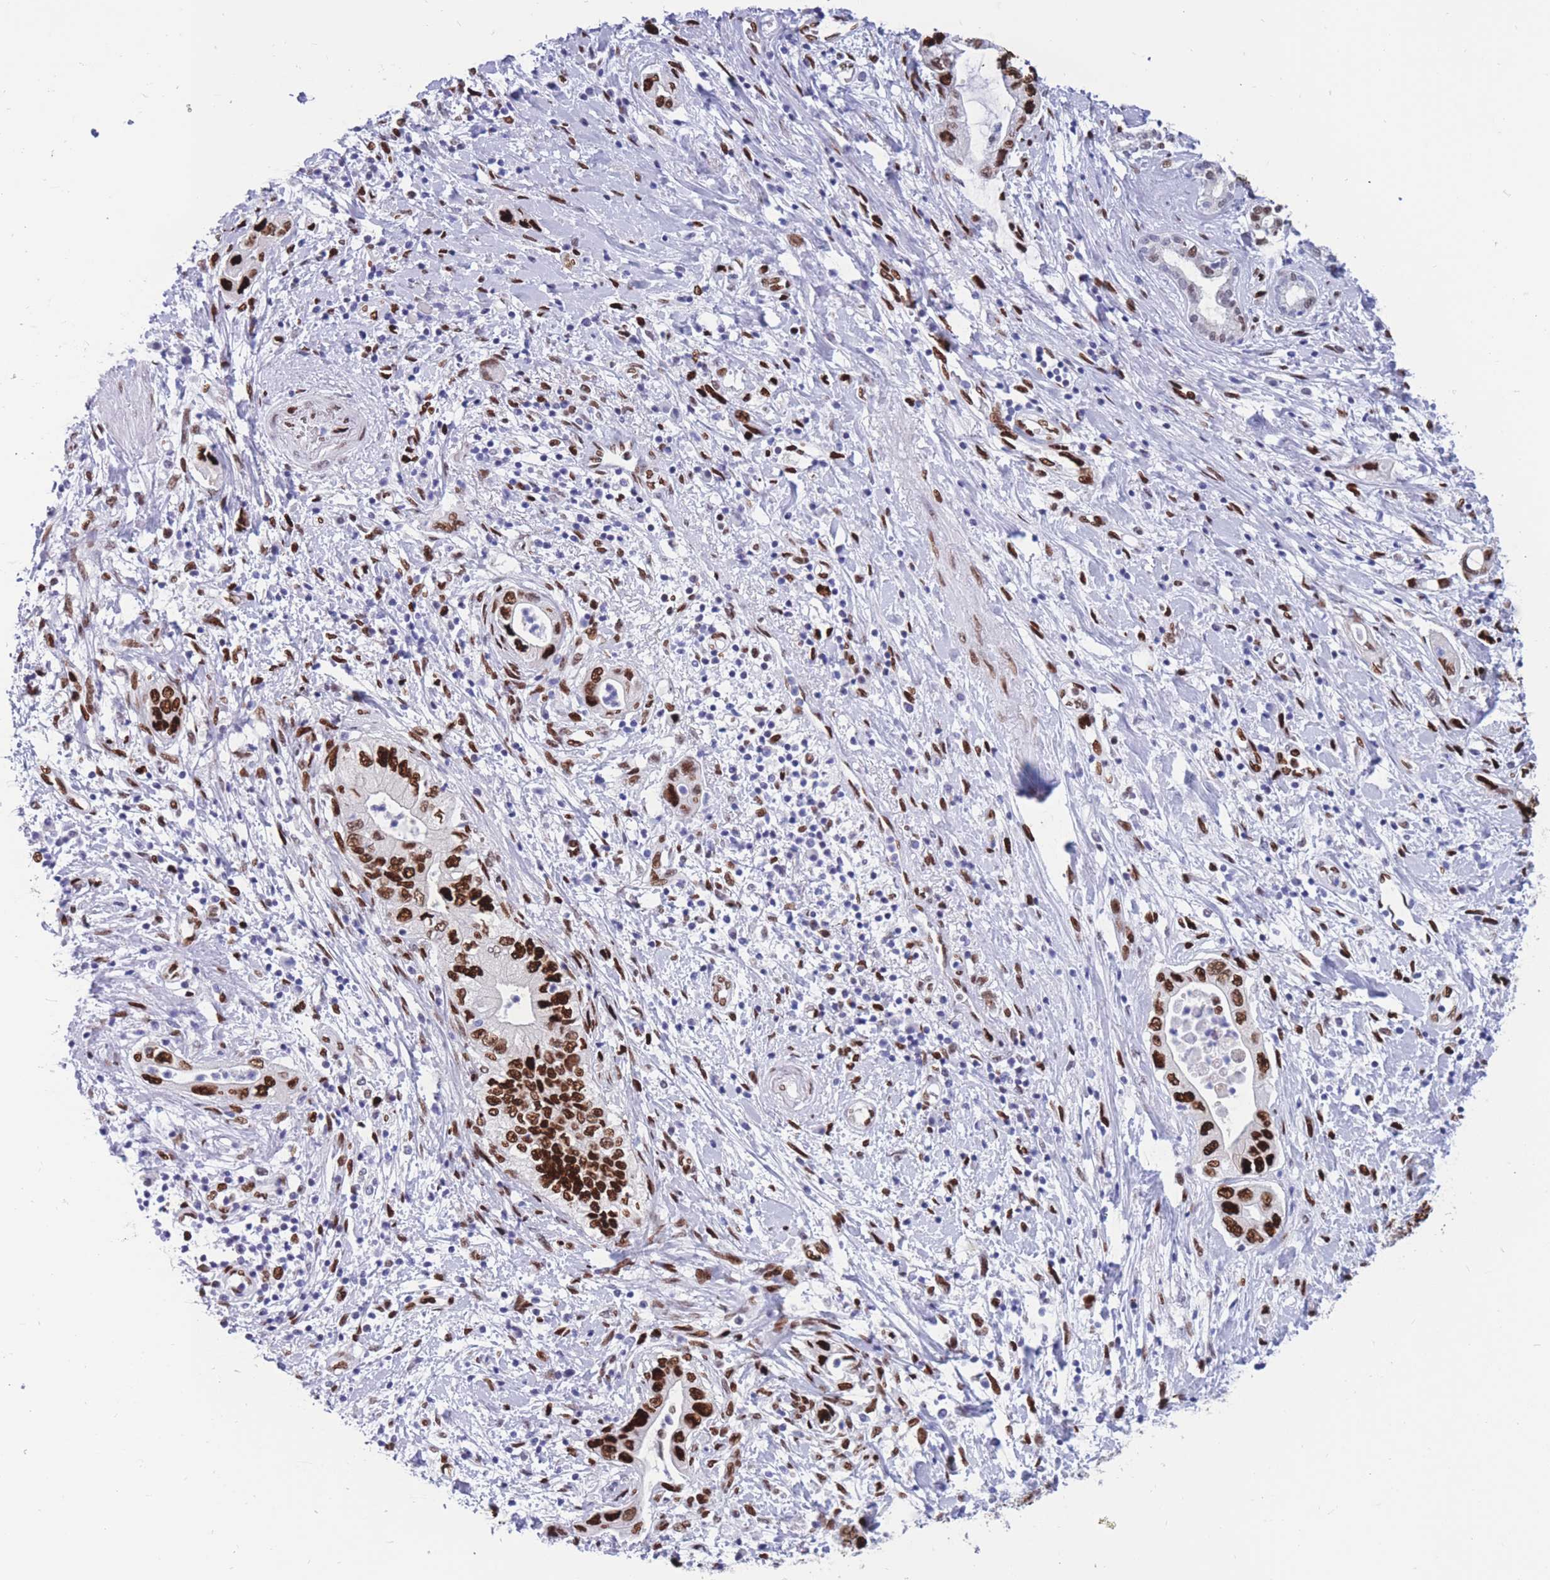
{"staining": {"intensity": "strong", "quantity": ">75%", "location": "nuclear"}, "tissue": "pancreatic cancer", "cell_type": "Tumor cells", "image_type": "cancer", "snomed": [{"axis": "morphology", "description": "Adenocarcinoma, NOS"}, {"axis": "topography", "description": "Pancreas"}], "caption": "Pancreatic adenocarcinoma tissue displays strong nuclear expression in approximately >75% of tumor cells (Brightfield microscopy of DAB IHC at high magnification).", "gene": "NASP", "patient": {"sex": "female", "age": 73}}